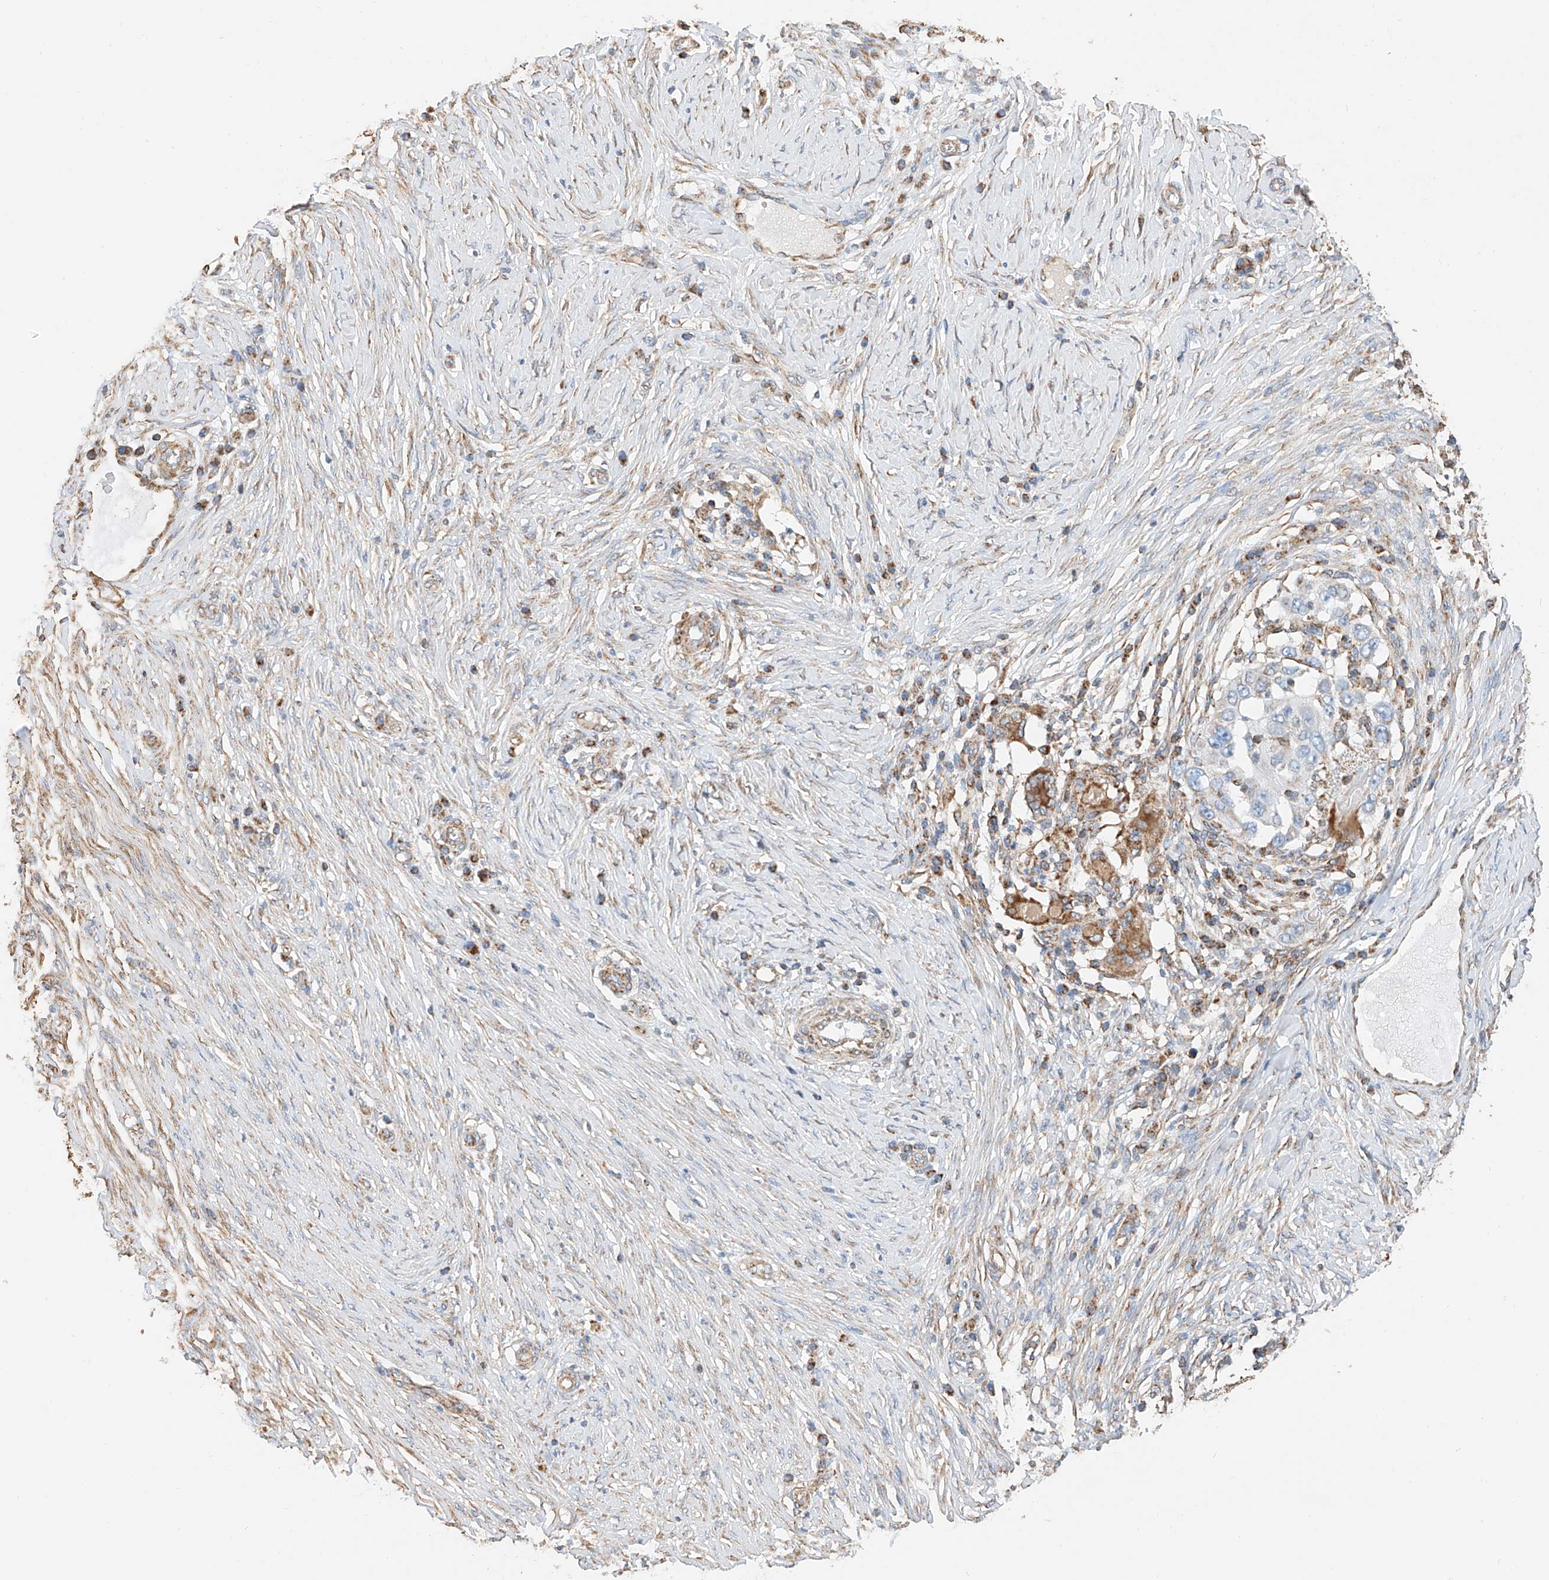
{"staining": {"intensity": "negative", "quantity": "none", "location": "none"}, "tissue": "skin cancer", "cell_type": "Tumor cells", "image_type": "cancer", "snomed": [{"axis": "morphology", "description": "Squamous cell carcinoma, NOS"}, {"axis": "topography", "description": "Skin"}], "caption": "Micrograph shows no protein expression in tumor cells of skin cancer tissue.", "gene": "NDUFV3", "patient": {"sex": "female", "age": 44}}